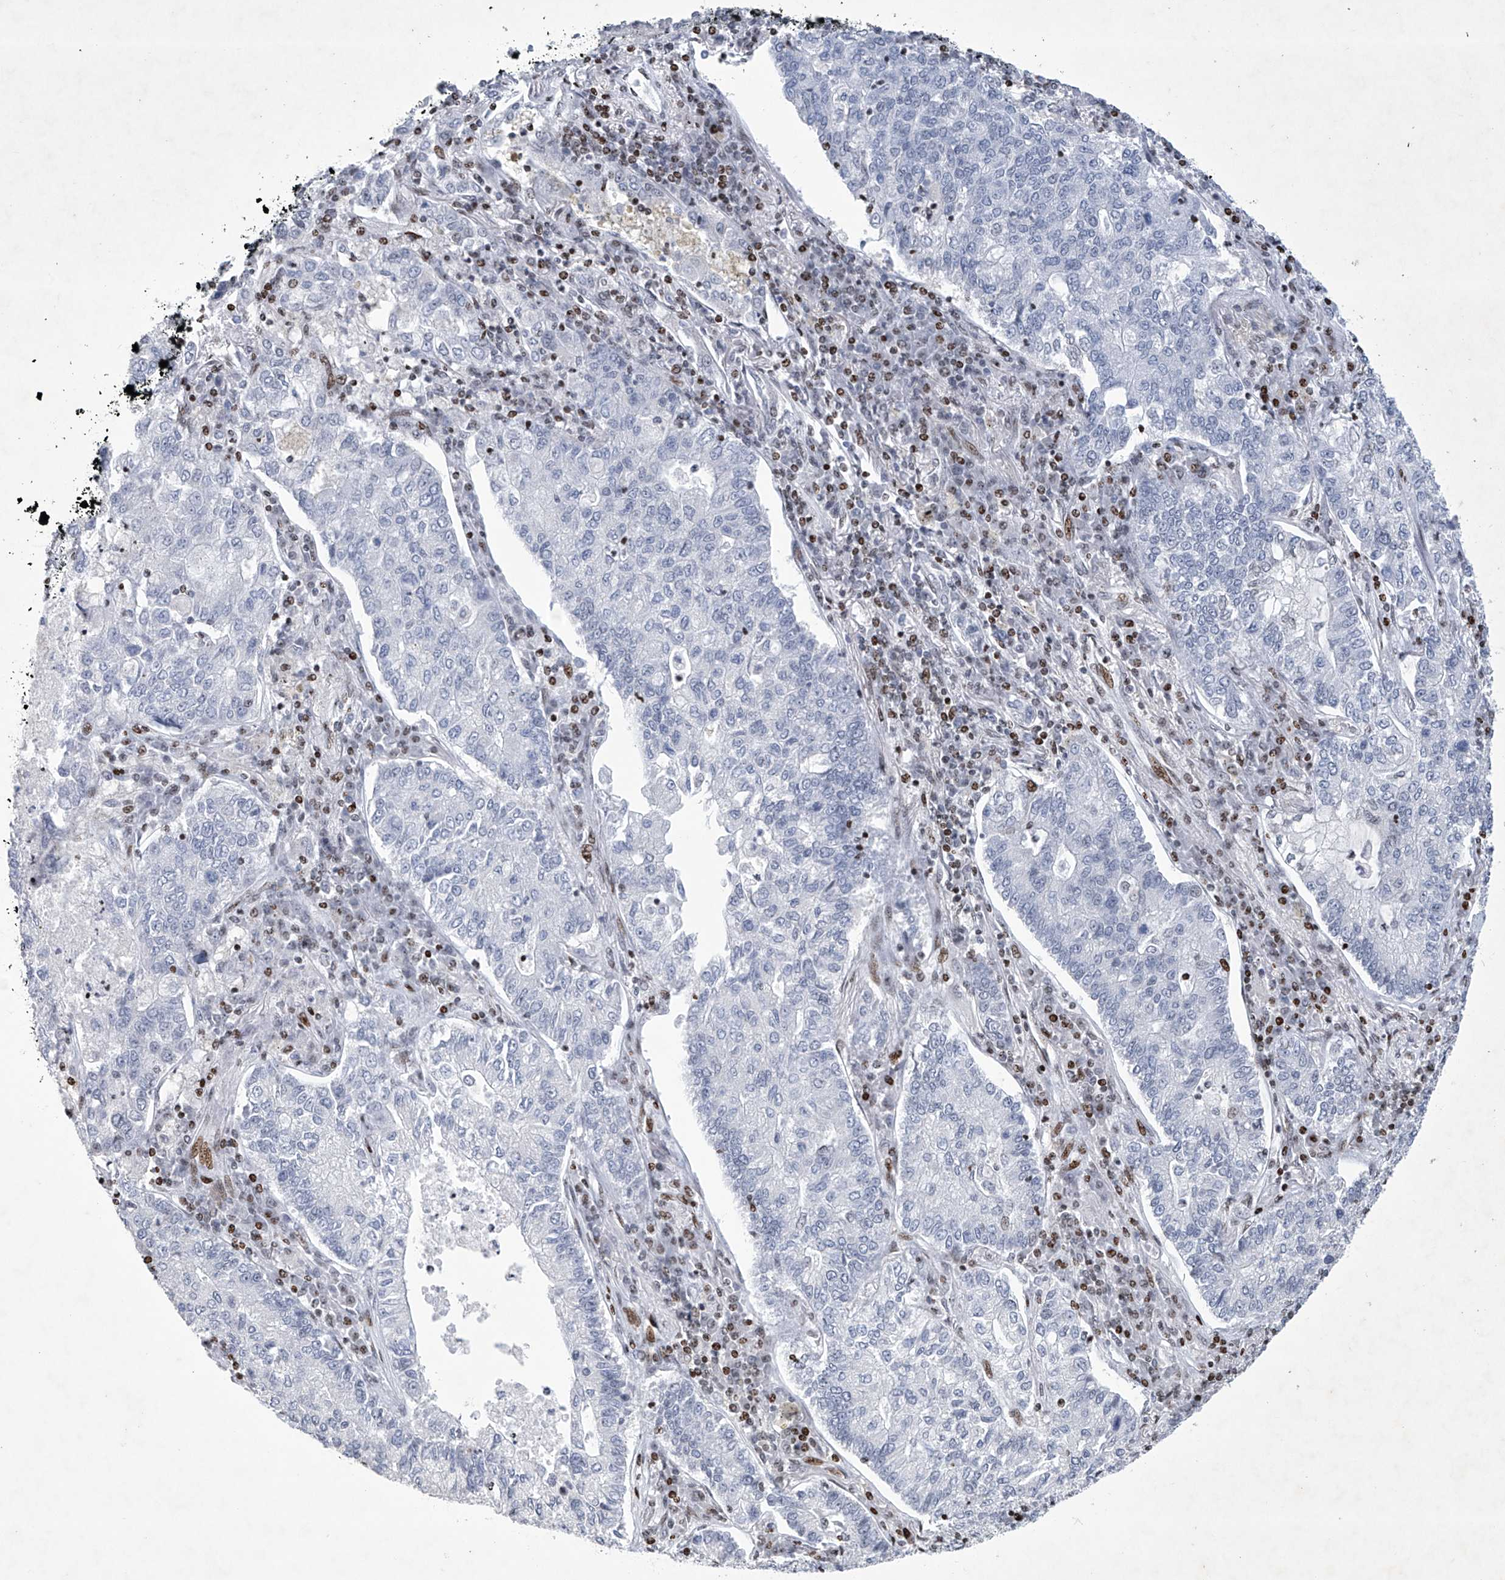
{"staining": {"intensity": "negative", "quantity": "none", "location": "none"}, "tissue": "lung cancer", "cell_type": "Tumor cells", "image_type": "cancer", "snomed": [{"axis": "morphology", "description": "Adenocarcinoma, NOS"}, {"axis": "topography", "description": "Lung"}], "caption": "This is a micrograph of immunohistochemistry (IHC) staining of adenocarcinoma (lung), which shows no staining in tumor cells.", "gene": "RFX7", "patient": {"sex": "male", "age": 49}}